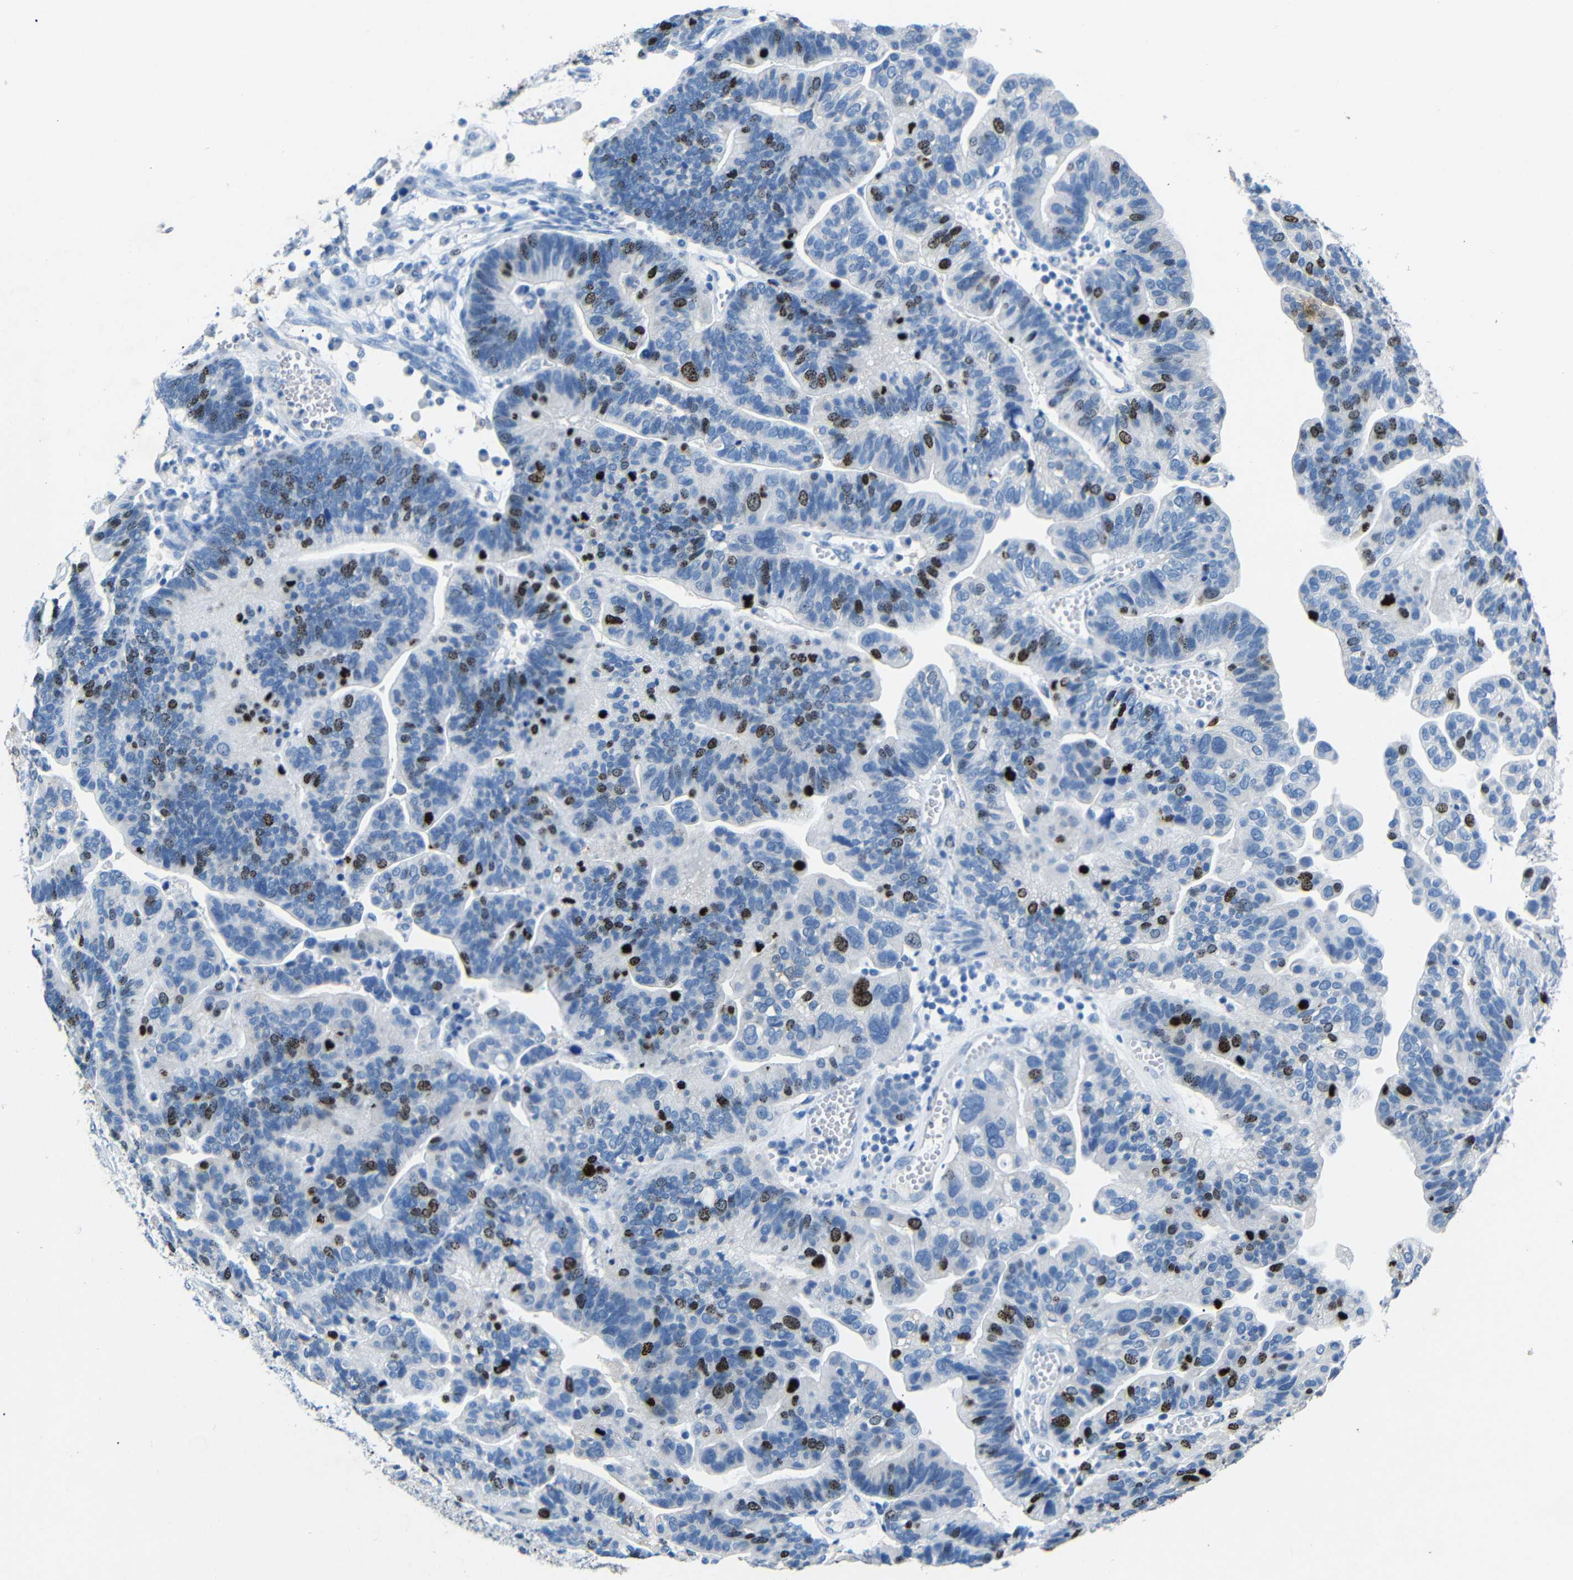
{"staining": {"intensity": "strong", "quantity": "<25%", "location": "nuclear"}, "tissue": "ovarian cancer", "cell_type": "Tumor cells", "image_type": "cancer", "snomed": [{"axis": "morphology", "description": "Cystadenocarcinoma, serous, NOS"}, {"axis": "topography", "description": "Ovary"}], "caption": "Ovarian serous cystadenocarcinoma stained for a protein (brown) exhibits strong nuclear positive staining in approximately <25% of tumor cells.", "gene": "INCENP", "patient": {"sex": "female", "age": 56}}